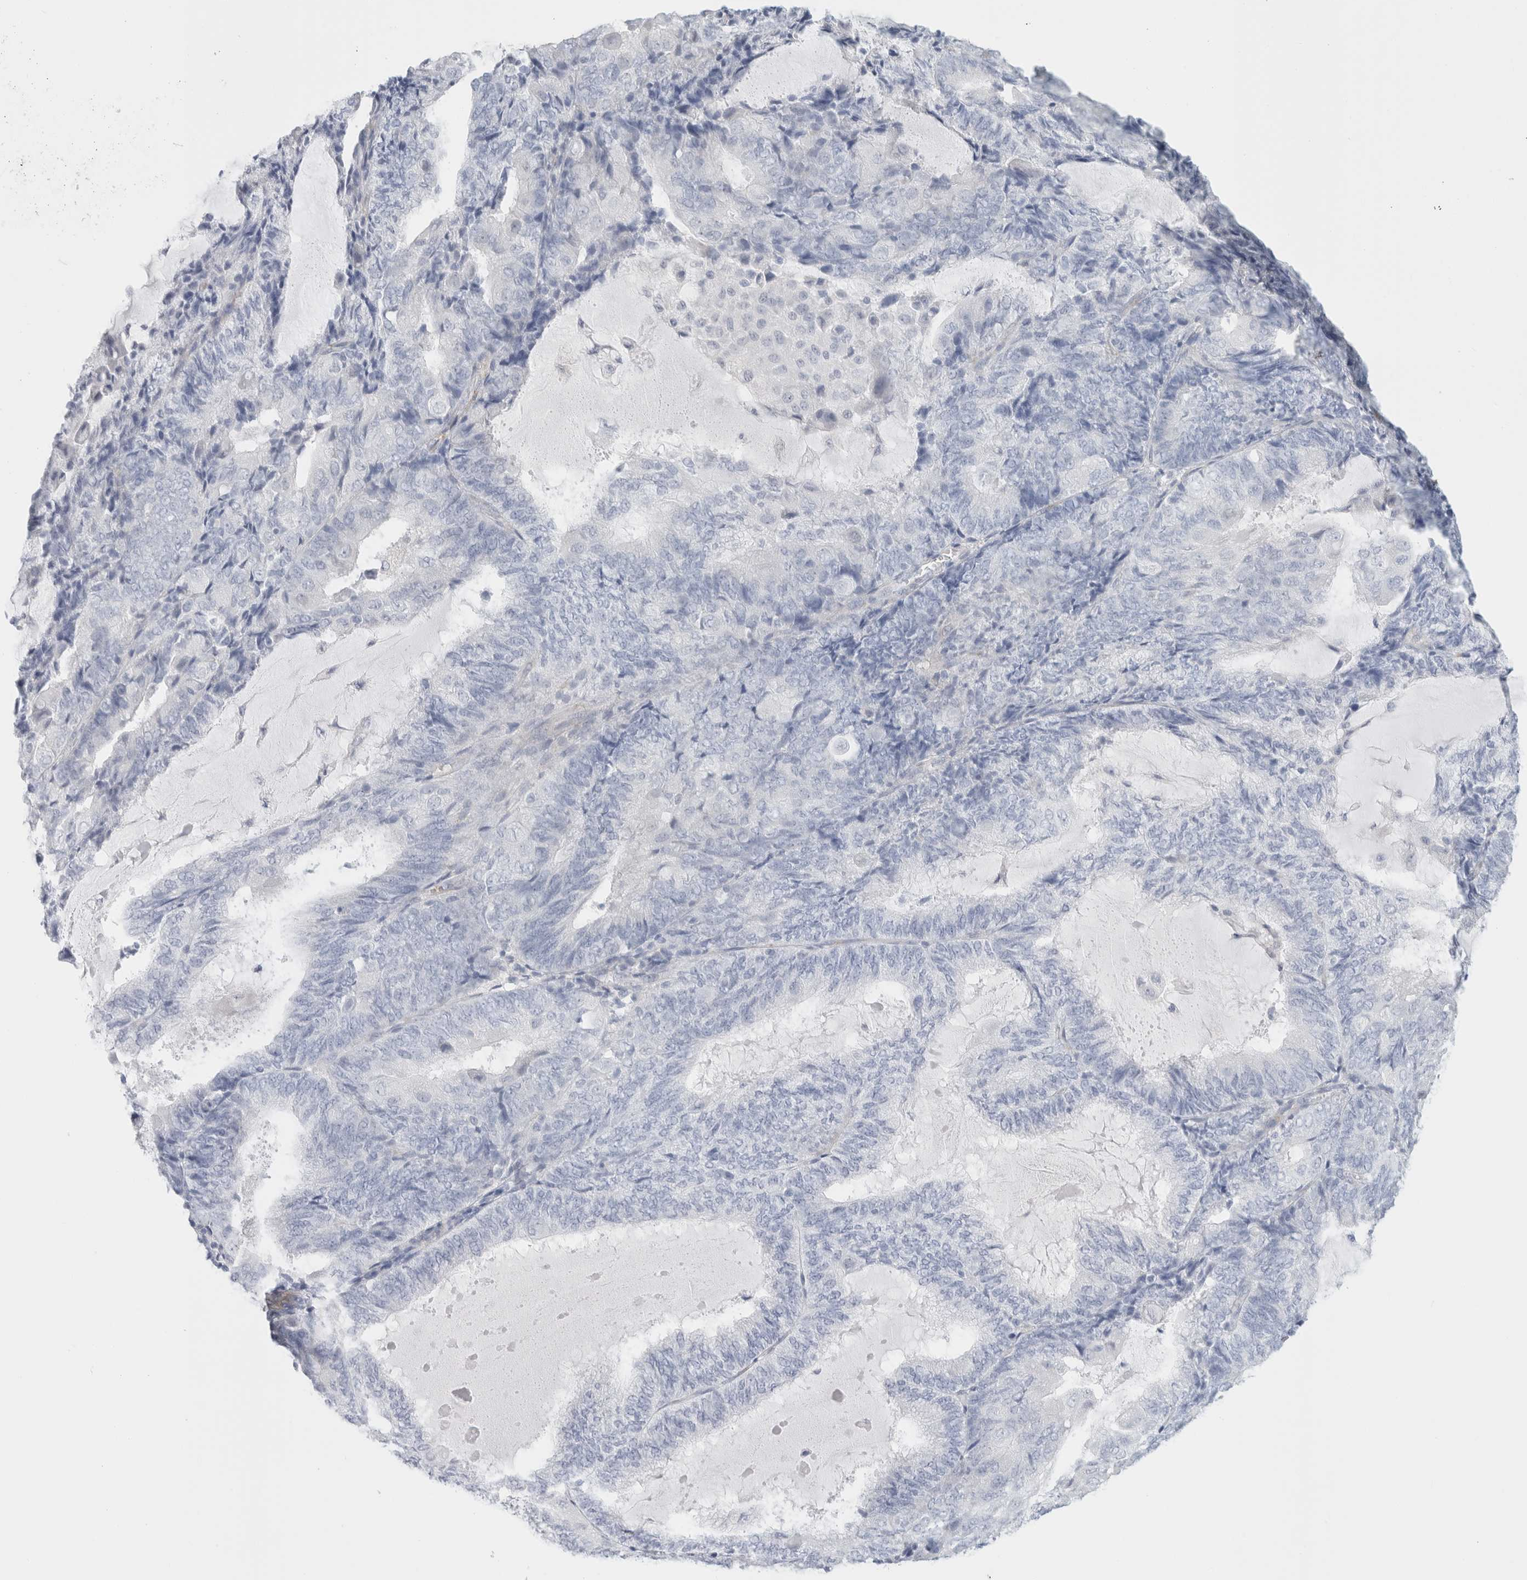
{"staining": {"intensity": "negative", "quantity": "none", "location": "none"}, "tissue": "endometrial cancer", "cell_type": "Tumor cells", "image_type": "cancer", "snomed": [{"axis": "morphology", "description": "Adenocarcinoma, NOS"}, {"axis": "topography", "description": "Endometrium"}], "caption": "Tumor cells show no significant positivity in endometrial adenocarcinoma.", "gene": "RTN4", "patient": {"sex": "female", "age": 81}}